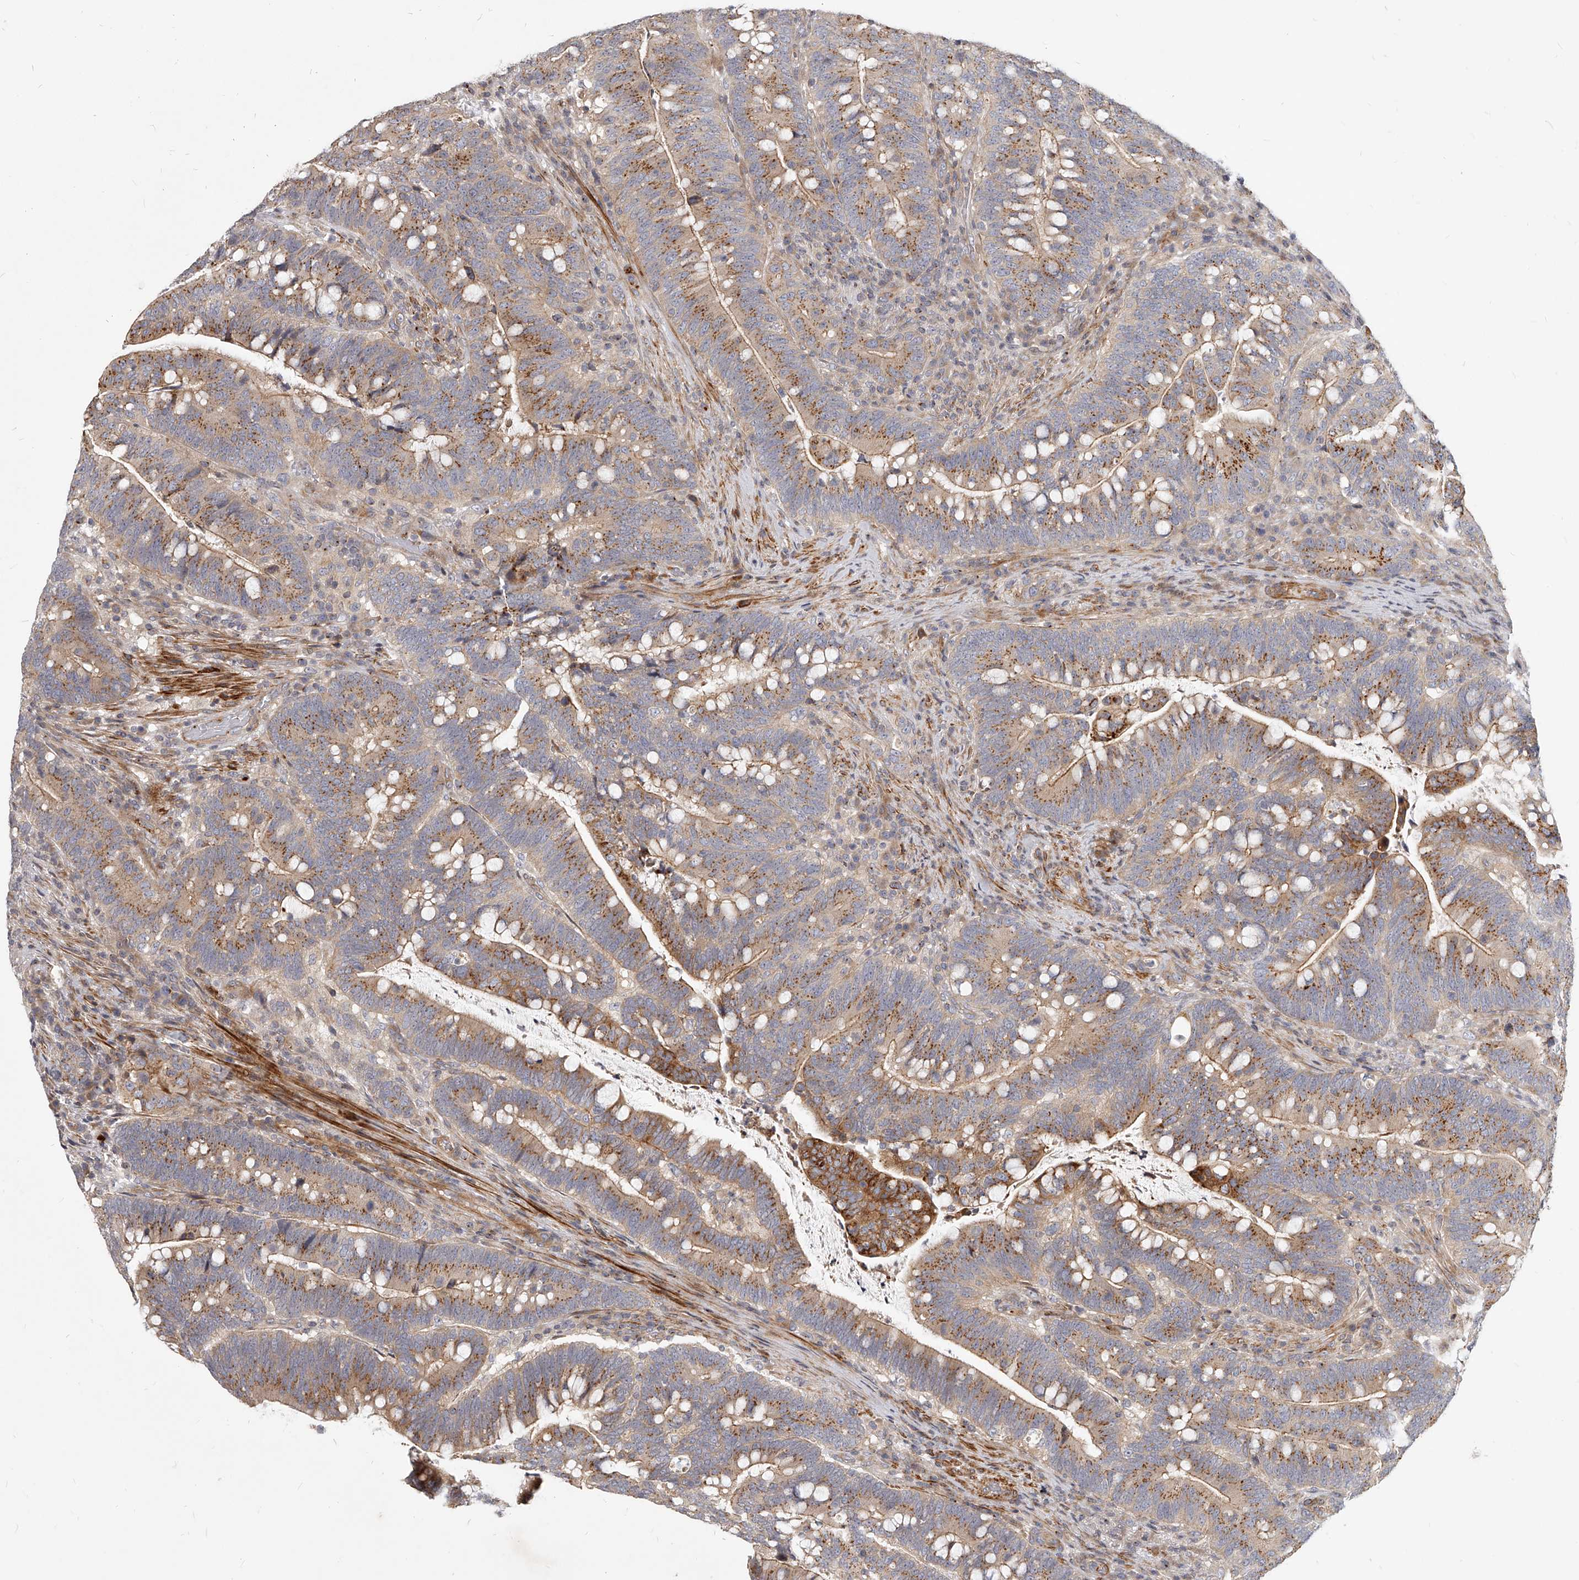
{"staining": {"intensity": "moderate", "quantity": ">75%", "location": "cytoplasmic/membranous"}, "tissue": "colorectal cancer", "cell_type": "Tumor cells", "image_type": "cancer", "snomed": [{"axis": "morphology", "description": "Adenocarcinoma, NOS"}, {"axis": "topography", "description": "Colon"}], "caption": "This image shows immunohistochemistry (IHC) staining of colorectal adenocarcinoma, with medium moderate cytoplasmic/membranous expression in approximately >75% of tumor cells.", "gene": "SLC37A1", "patient": {"sex": "female", "age": 66}}